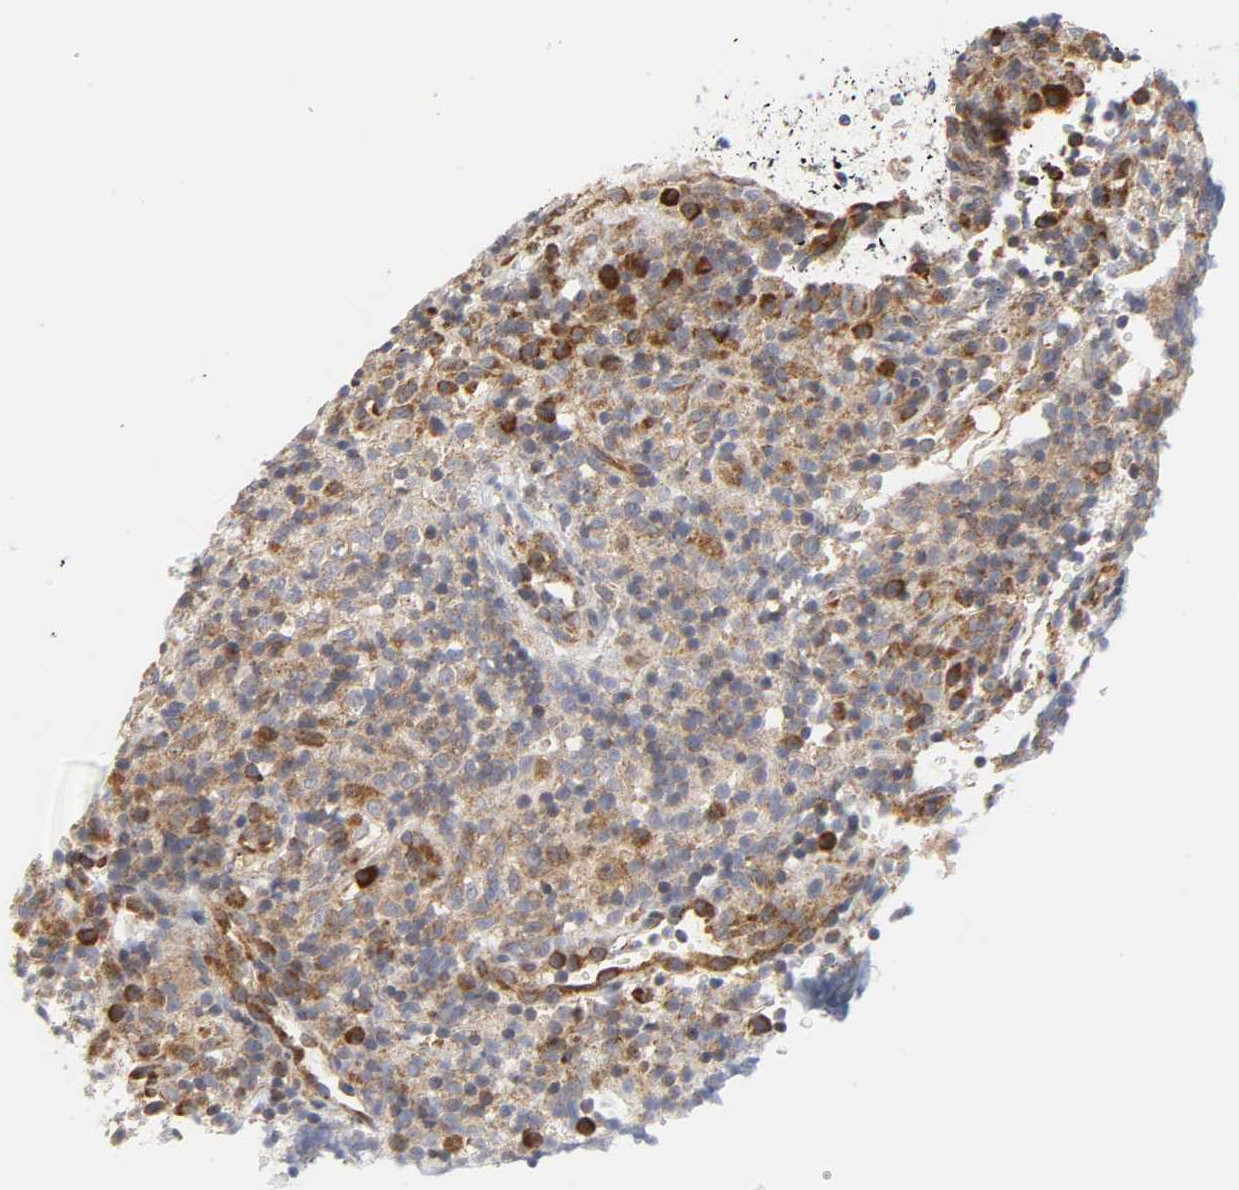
{"staining": {"intensity": "moderate", "quantity": ">75%", "location": "cytoplasmic/membranous"}, "tissue": "lymphoma", "cell_type": "Tumor cells", "image_type": "cancer", "snomed": [{"axis": "morphology", "description": "Malignant lymphoma, non-Hodgkin's type, High grade"}, {"axis": "topography", "description": "Lymph node"}], "caption": "Lymphoma stained for a protein demonstrates moderate cytoplasmic/membranous positivity in tumor cells. The staining was performed using DAB, with brown indicating positive protein expression. Nuclei are stained blue with hematoxylin.", "gene": "BAX", "patient": {"sex": "female", "age": 76}}